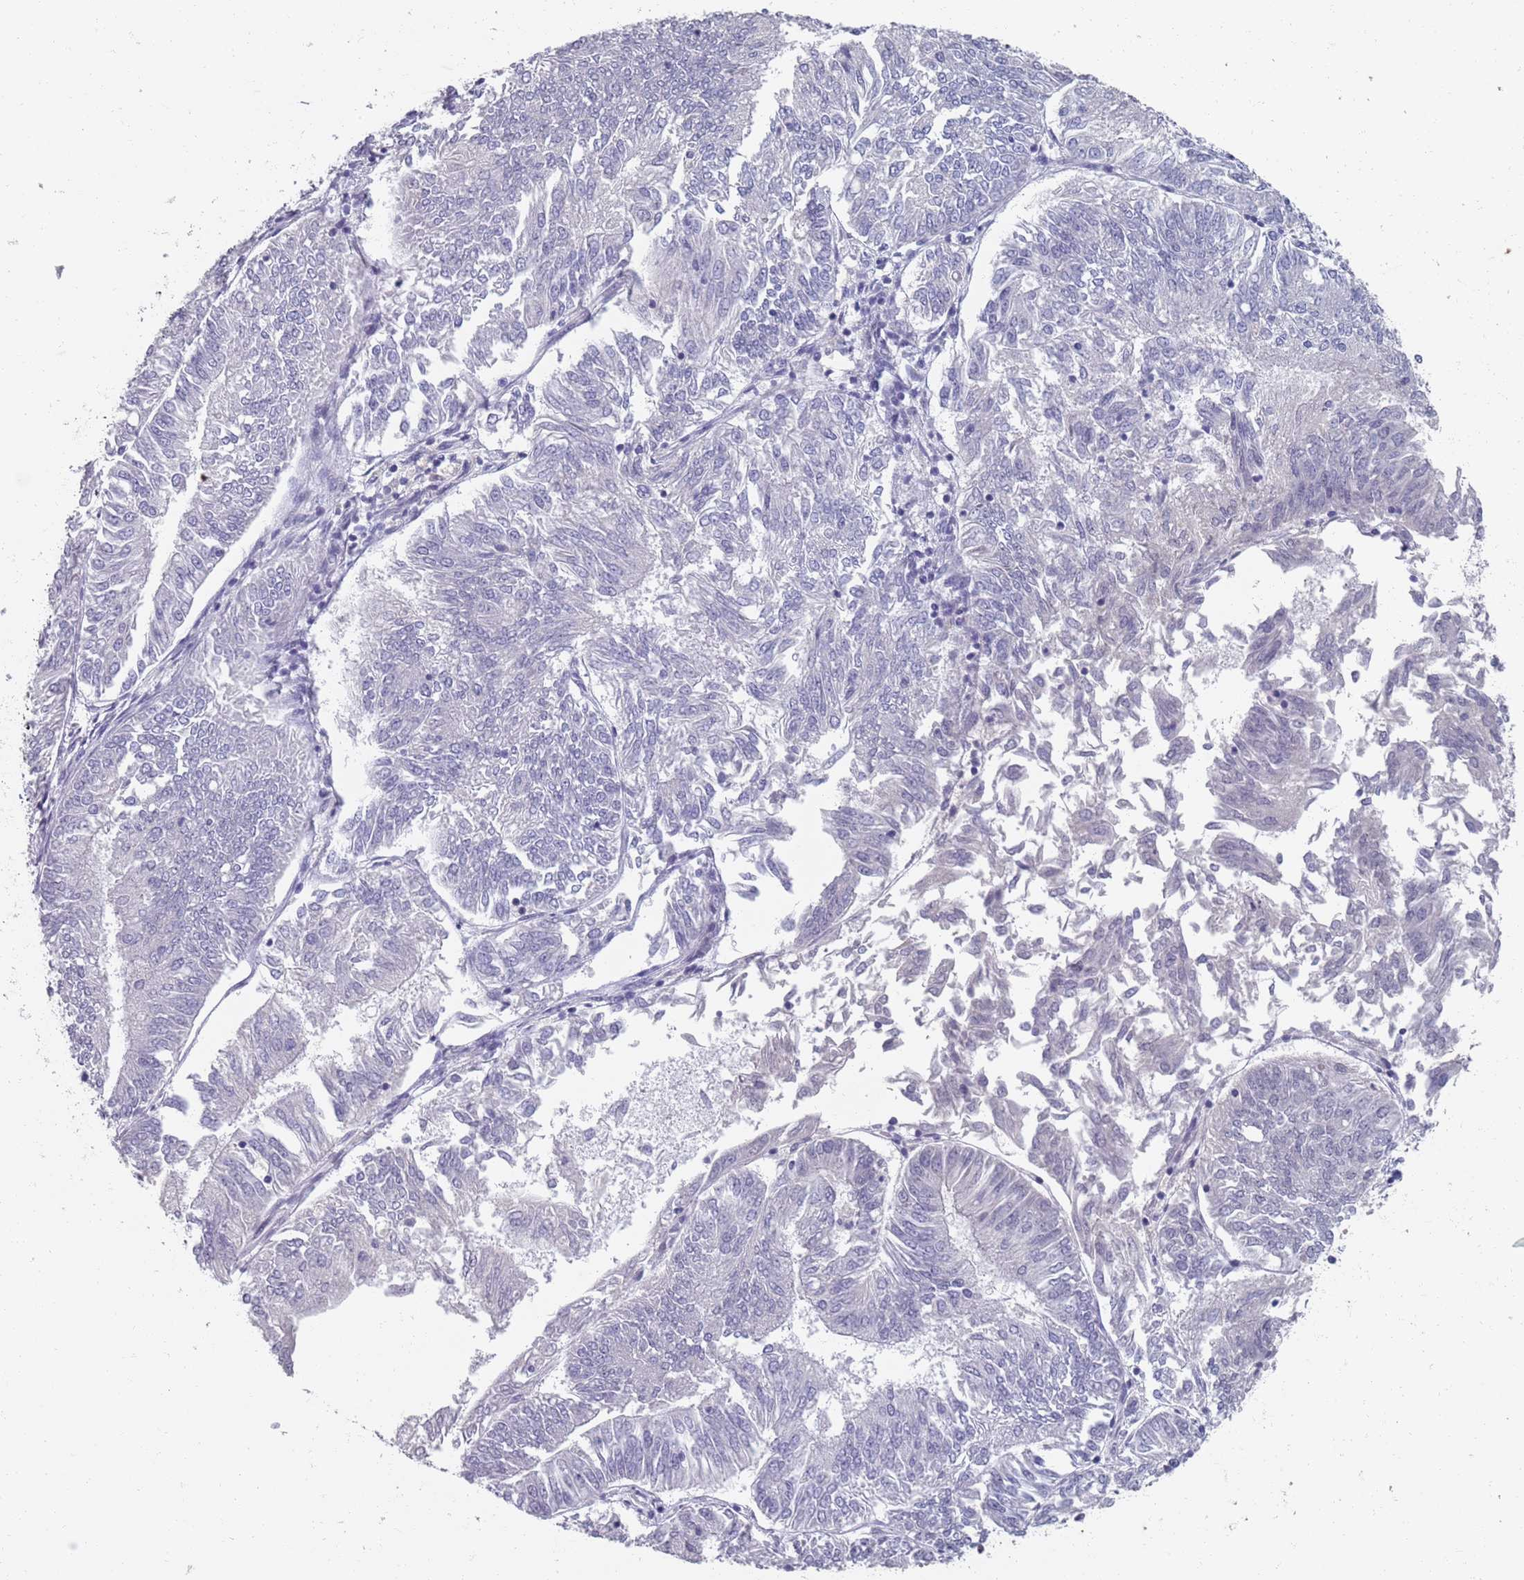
{"staining": {"intensity": "negative", "quantity": "none", "location": "none"}, "tissue": "endometrial cancer", "cell_type": "Tumor cells", "image_type": "cancer", "snomed": [{"axis": "morphology", "description": "Adenocarcinoma, NOS"}, {"axis": "topography", "description": "Endometrium"}], "caption": "The photomicrograph exhibits no significant staining in tumor cells of endometrial cancer. The staining was performed using DAB (3,3'-diaminobenzidine) to visualize the protein expression in brown, while the nuclei were stained in blue with hematoxylin (Magnification: 20x).", "gene": "SAMD1", "patient": {"sex": "female", "age": 58}}